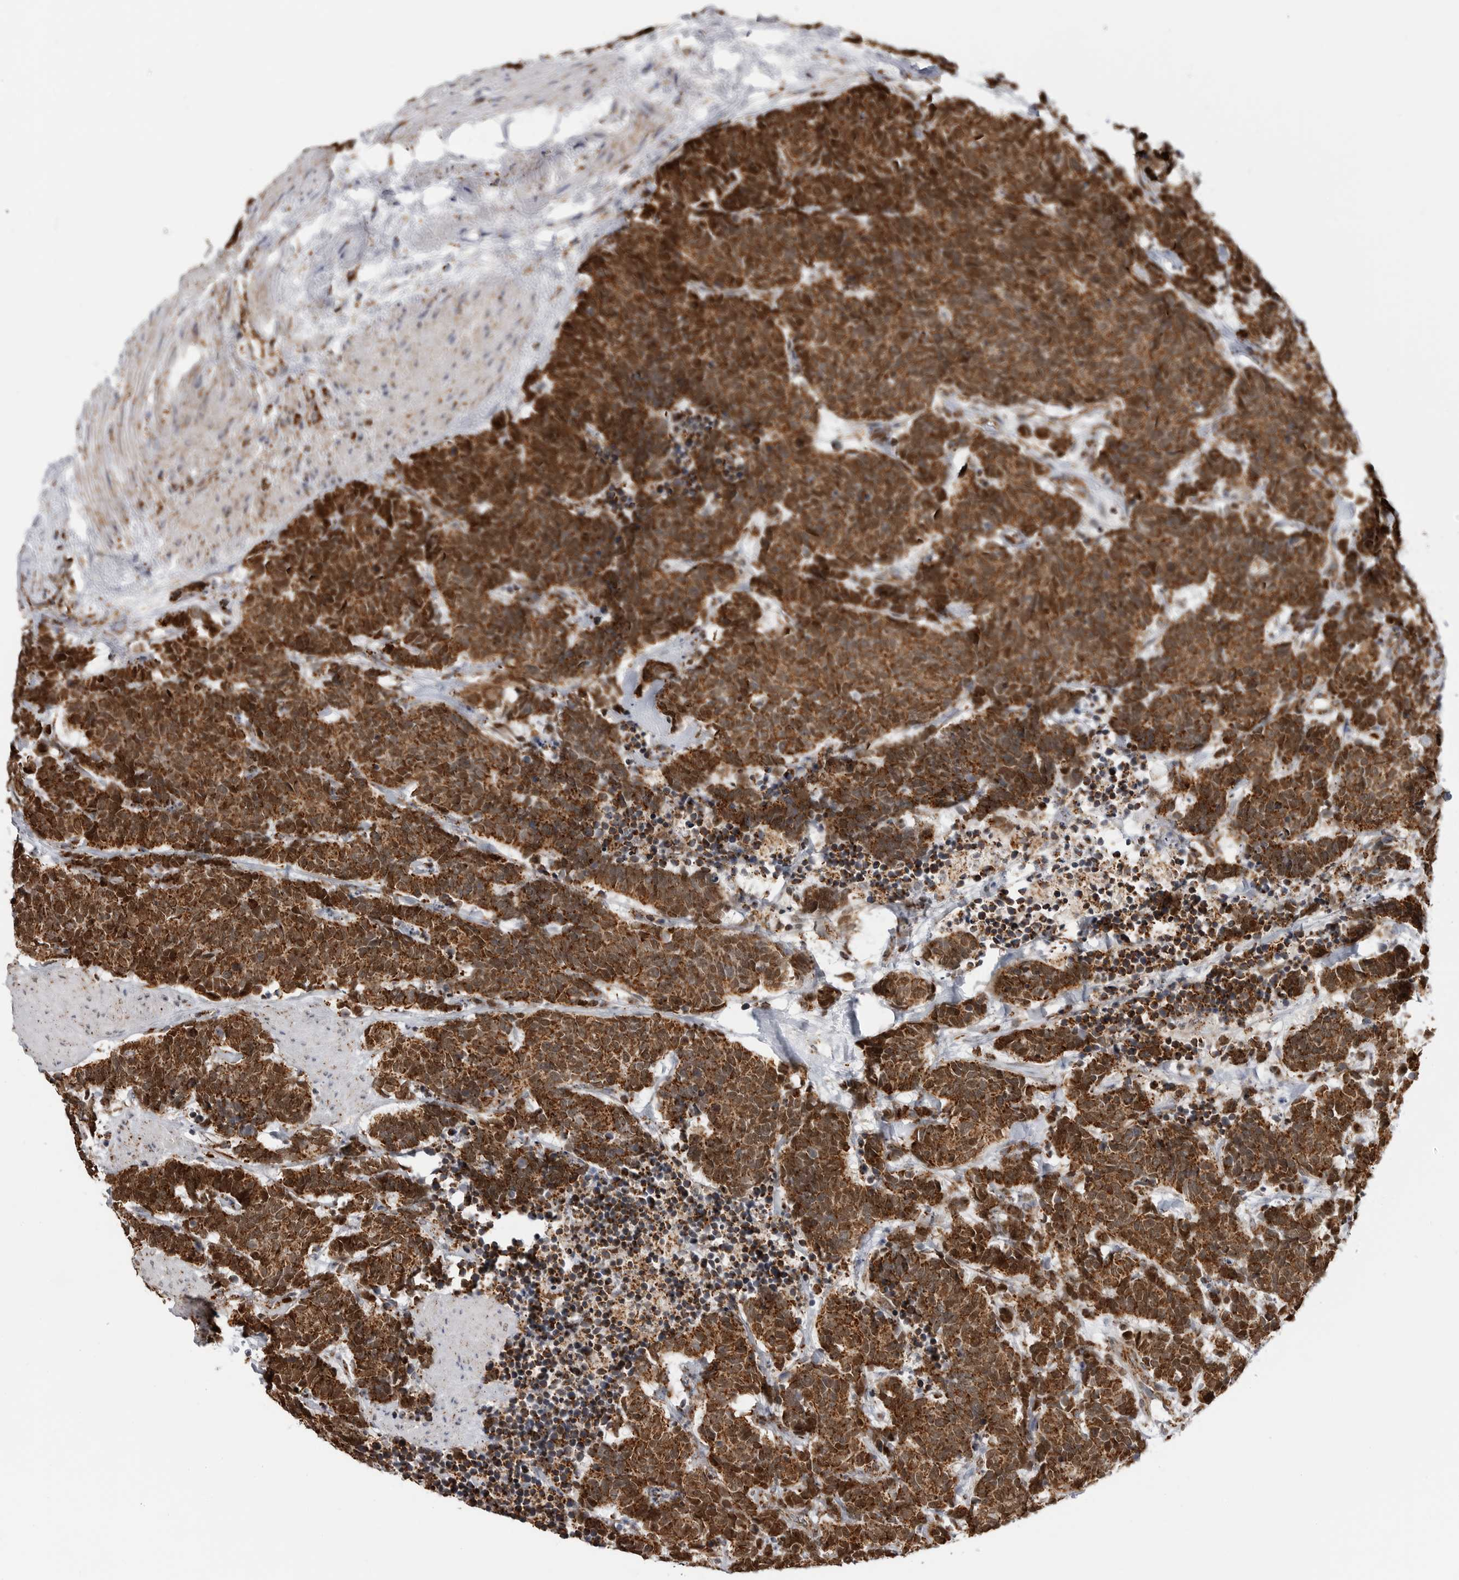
{"staining": {"intensity": "strong", "quantity": ">75%", "location": "cytoplasmic/membranous"}, "tissue": "carcinoid", "cell_type": "Tumor cells", "image_type": "cancer", "snomed": [{"axis": "morphology", "description": "Carcinoma, NOS"}, {"axis": "morphology", "description": "Carcinoid, malignant, NOS"}, {"axis": "topography", "description": "Urinary bladder"}], "caption": "There is high levels of strong cytoplasmic/membranous expression in tumor cells of carcinoma, as demonstrated by immunohistochemical staining (brown color).", "gene": "COX5A", "patient": {"sex": "male", "age": 57}}